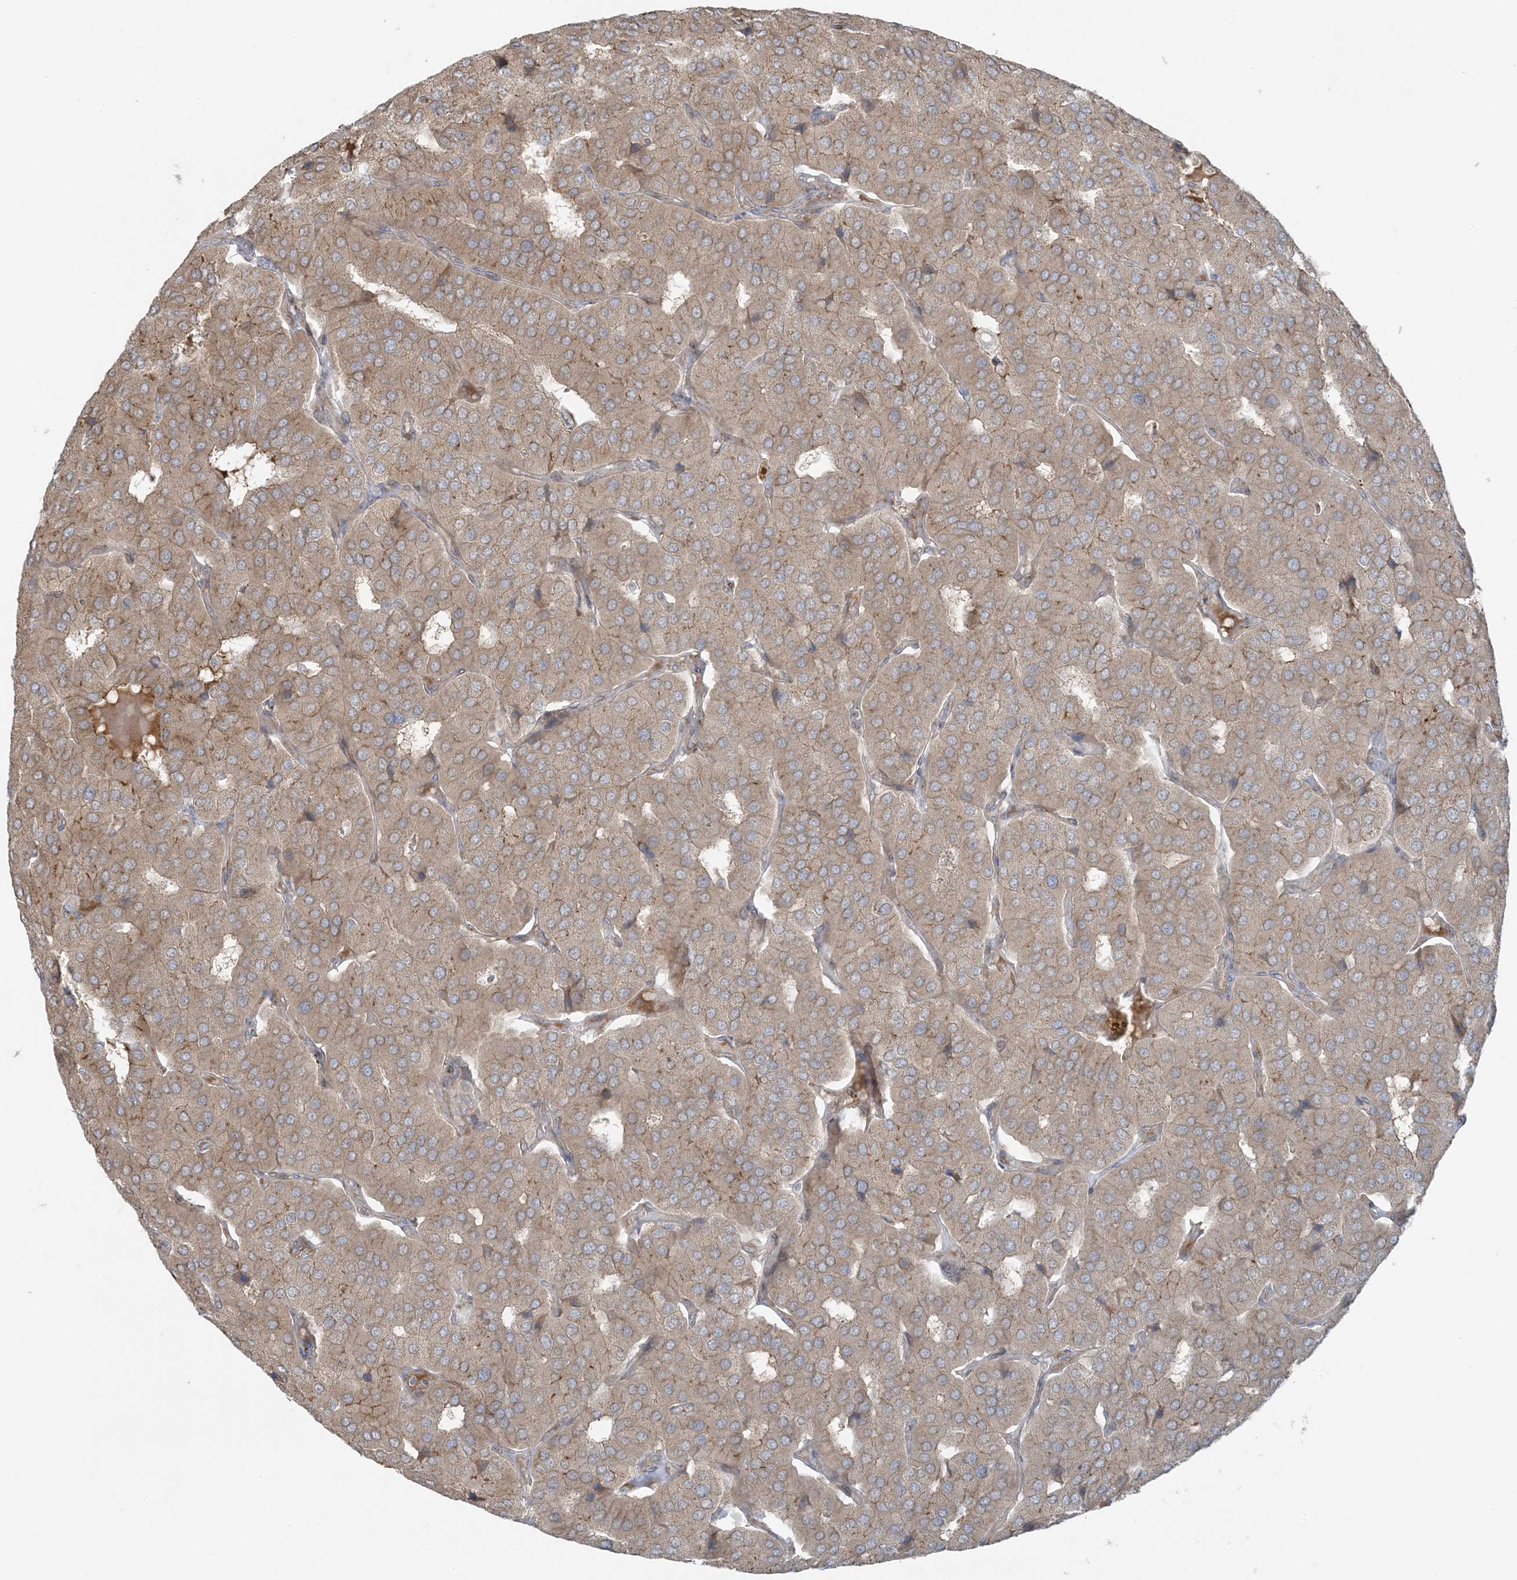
{"staining": {"intensity": "weak", "quantity": ">75%", "location": "cytoplasmic/membranous"}, "tissue": "parathyroid gland", "cell_type": "Glandular cells", "image_type": "normal", "snomed": [{"axis": "morphology", "description": "Normal tissue, NOS"}, {"axis": "morphology", "description": "Adenoma, NOS"}, {"axis": "topography", "description": "Parathyroid gland"}], "caption": "Immunohistochemistry (IHC) of normal parathyroid gland demonstrates low levels of weak cytoplasmic/membranous positivity in about >75% of glandular cells.", "gene": "ZNF263", "patient": {"sex": "female", "age": 86}}